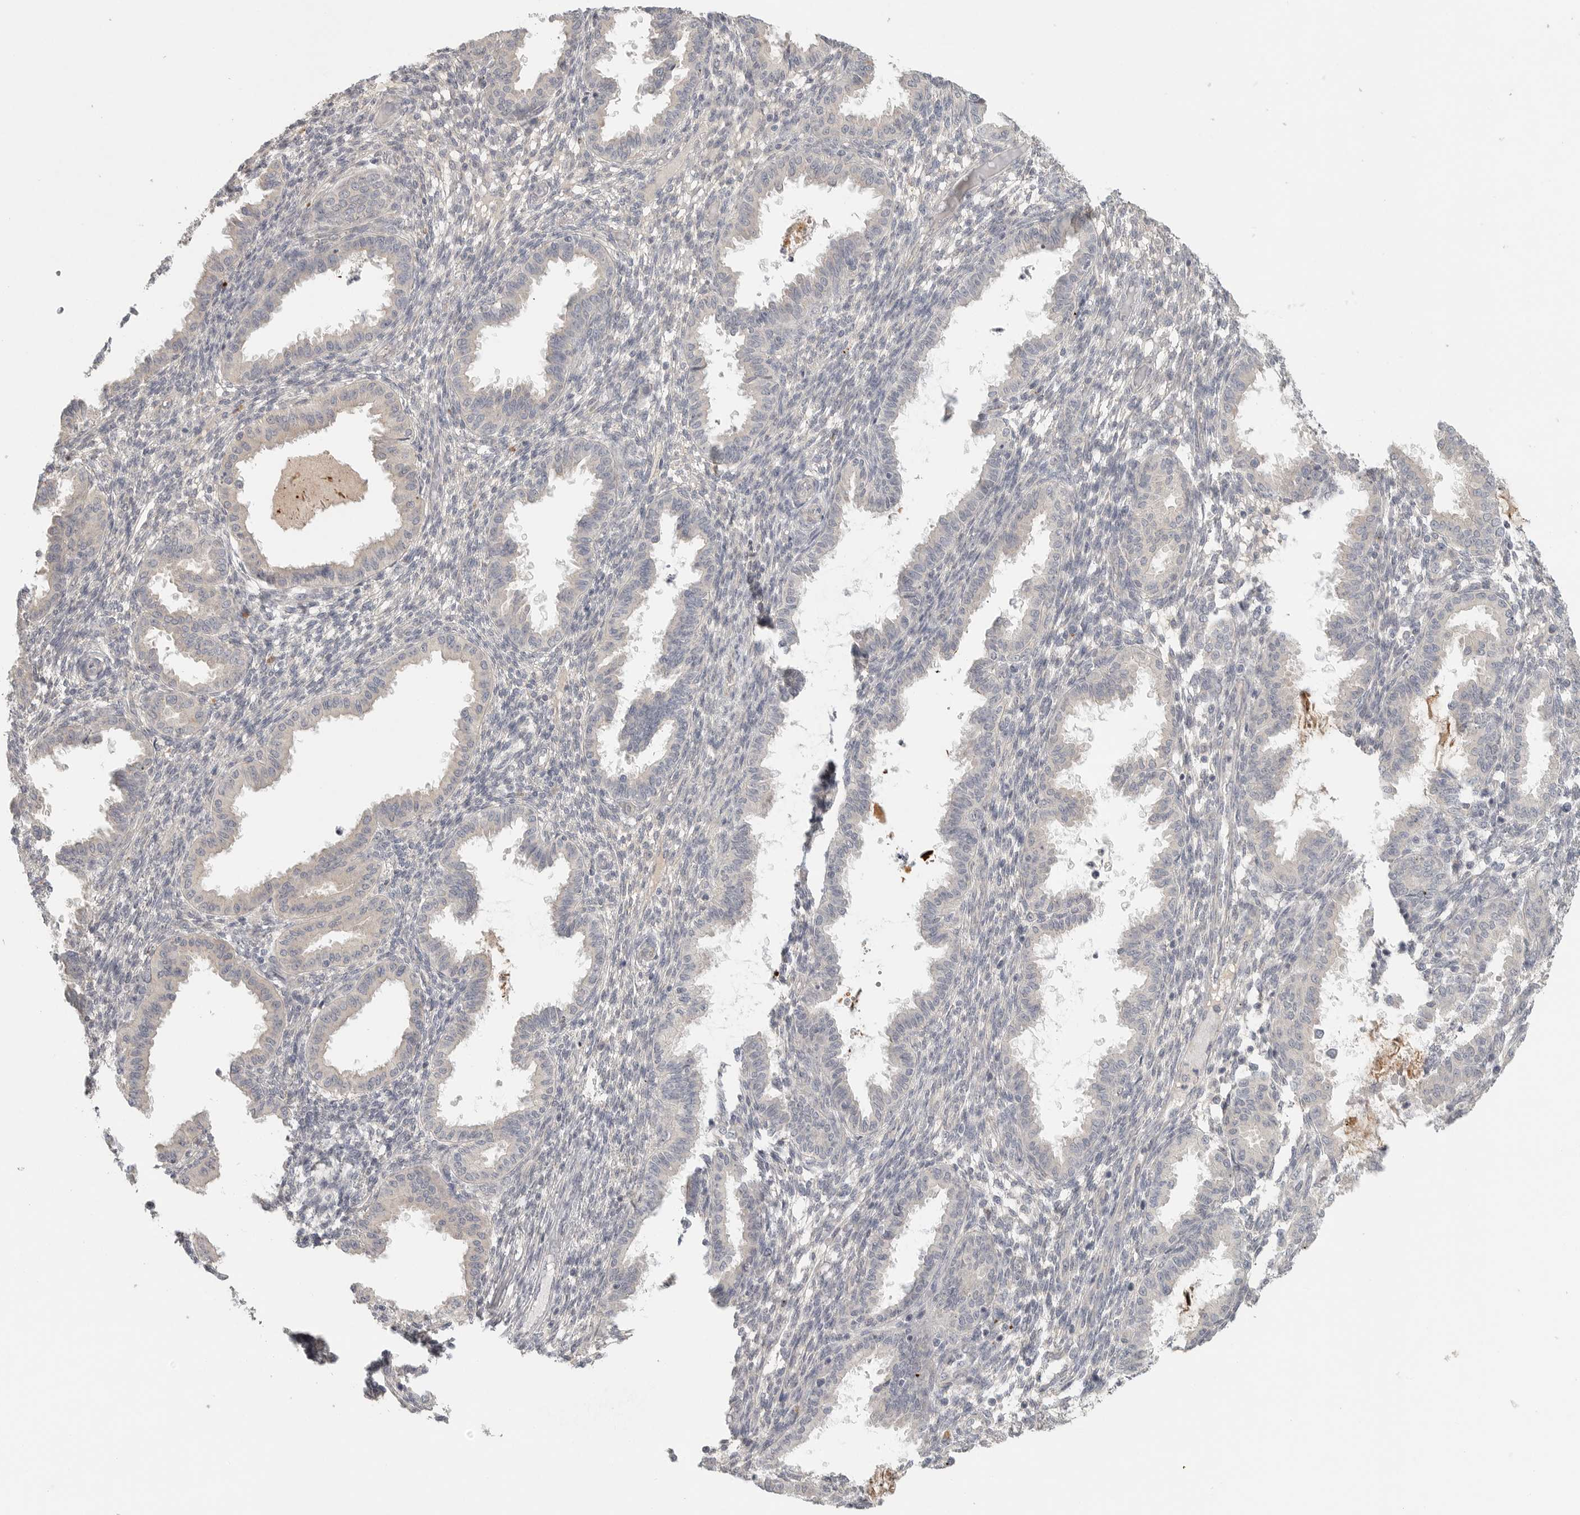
{"staining": {"intensity": "negative", "quantity": "none", "location": "none"}, "tissue": "endometrium", "cell_type": "Cells in endometrial stroma", "image_type": "normal", "snomed": [{"axis": "morphology", "description": "Normal tissue, NOS"}, {"axis": "topography", "description": "Endometrium"}], "caption": "There is no significant positivity in cells in endometrial stroma of endometrium. (DAB (3,3'-diaminobenzidine) immunohistochemistry with hematoxylin counter stain).", "gene": "HDAC6", "patient": {"sex": "female", "age": 33}}